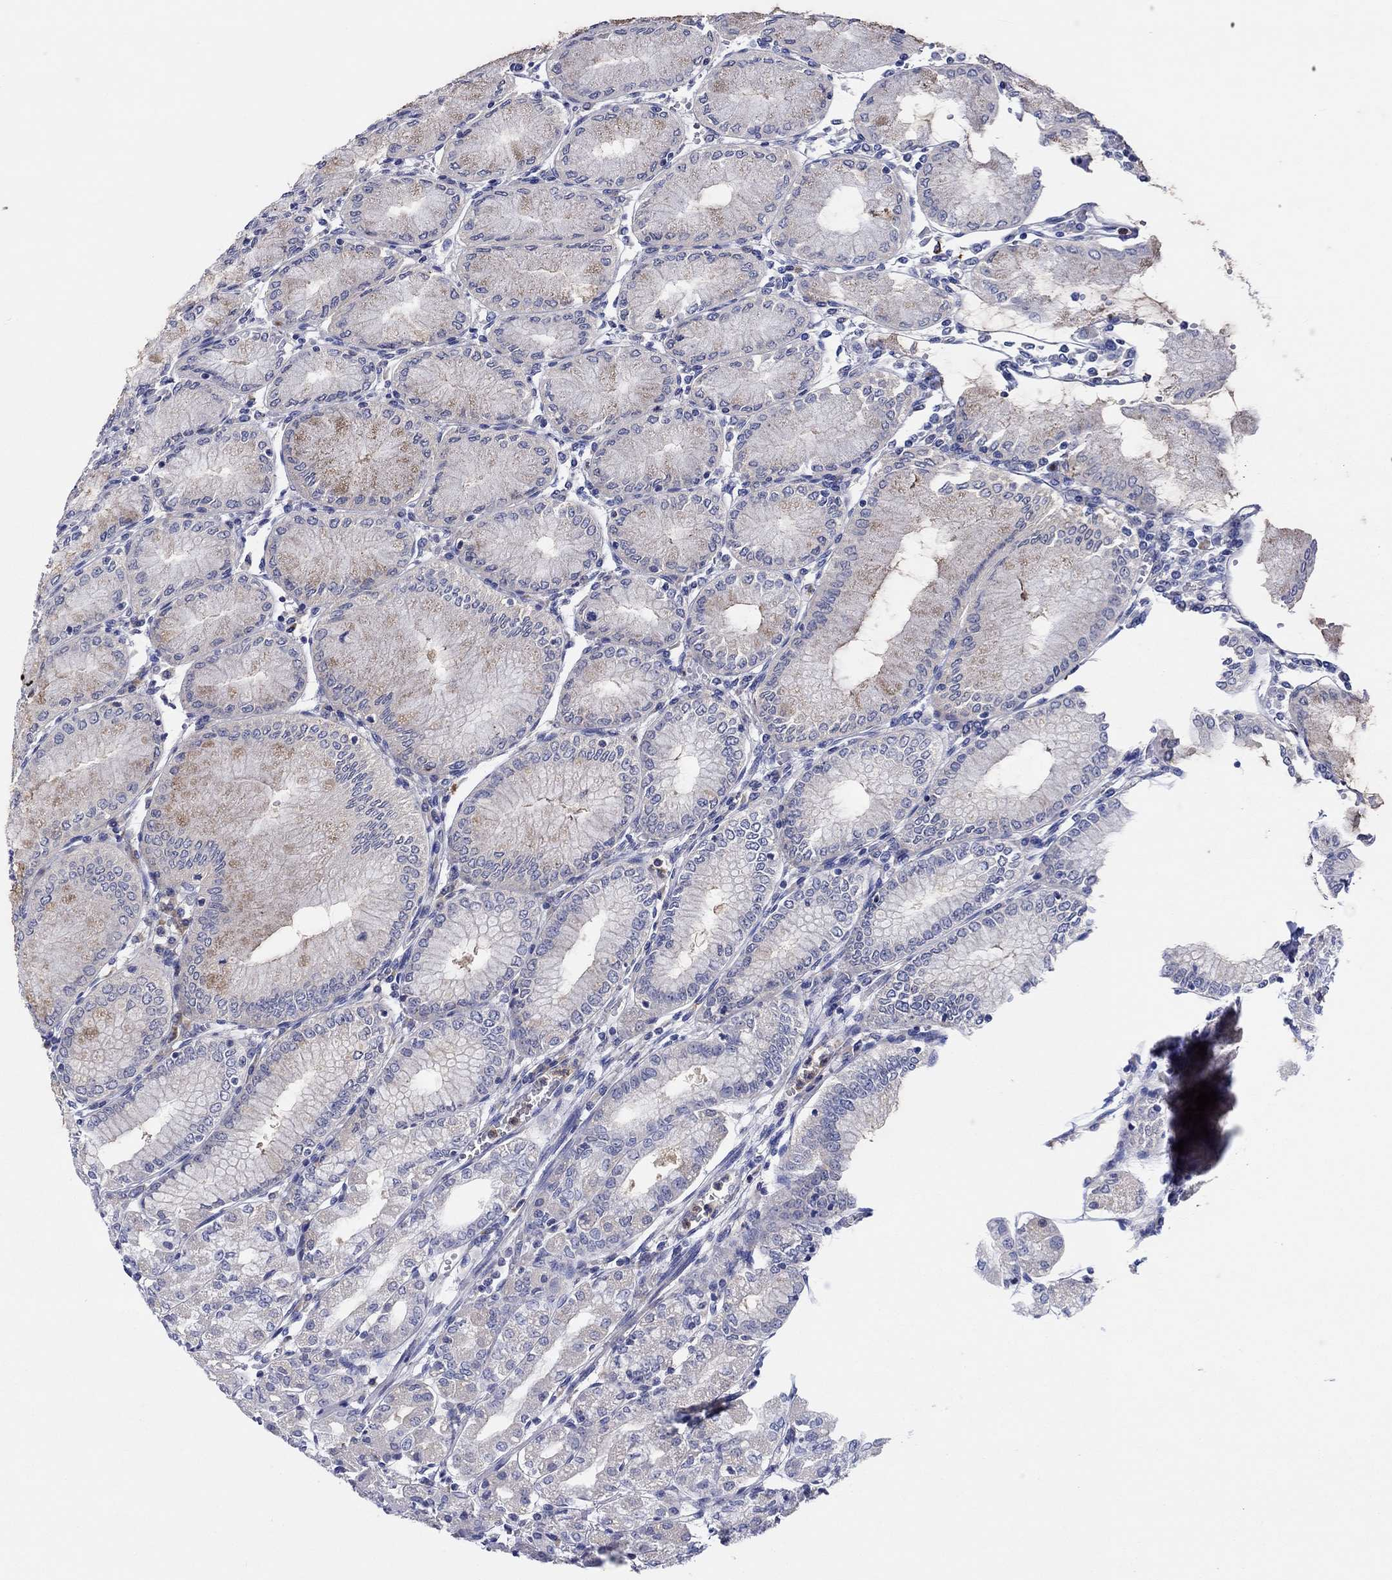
{"staining": {"intensity": "negative", "quantity": "none", "location": "none"}, "tissue": "stomach", "cell_type": "Glandular cells", "image_type": "normal", "snomed": [{"axis": "morphology", "description": "Normal tissue, NOS"}, {"axis": "topography", "description": "Skeletal muscle"}, {"axis": "topography", "description": "Stomach"}], "caption": "IHC of benign stomach exhibits no staining in glandular cells. The staining is performed using DAB (3,3'-diaminobenzidine) brown chromogen with nuclei counter-stained in using hematoxylin.", "gene": "ABCG4", "patient": {"sex": "female", "age": 57}}